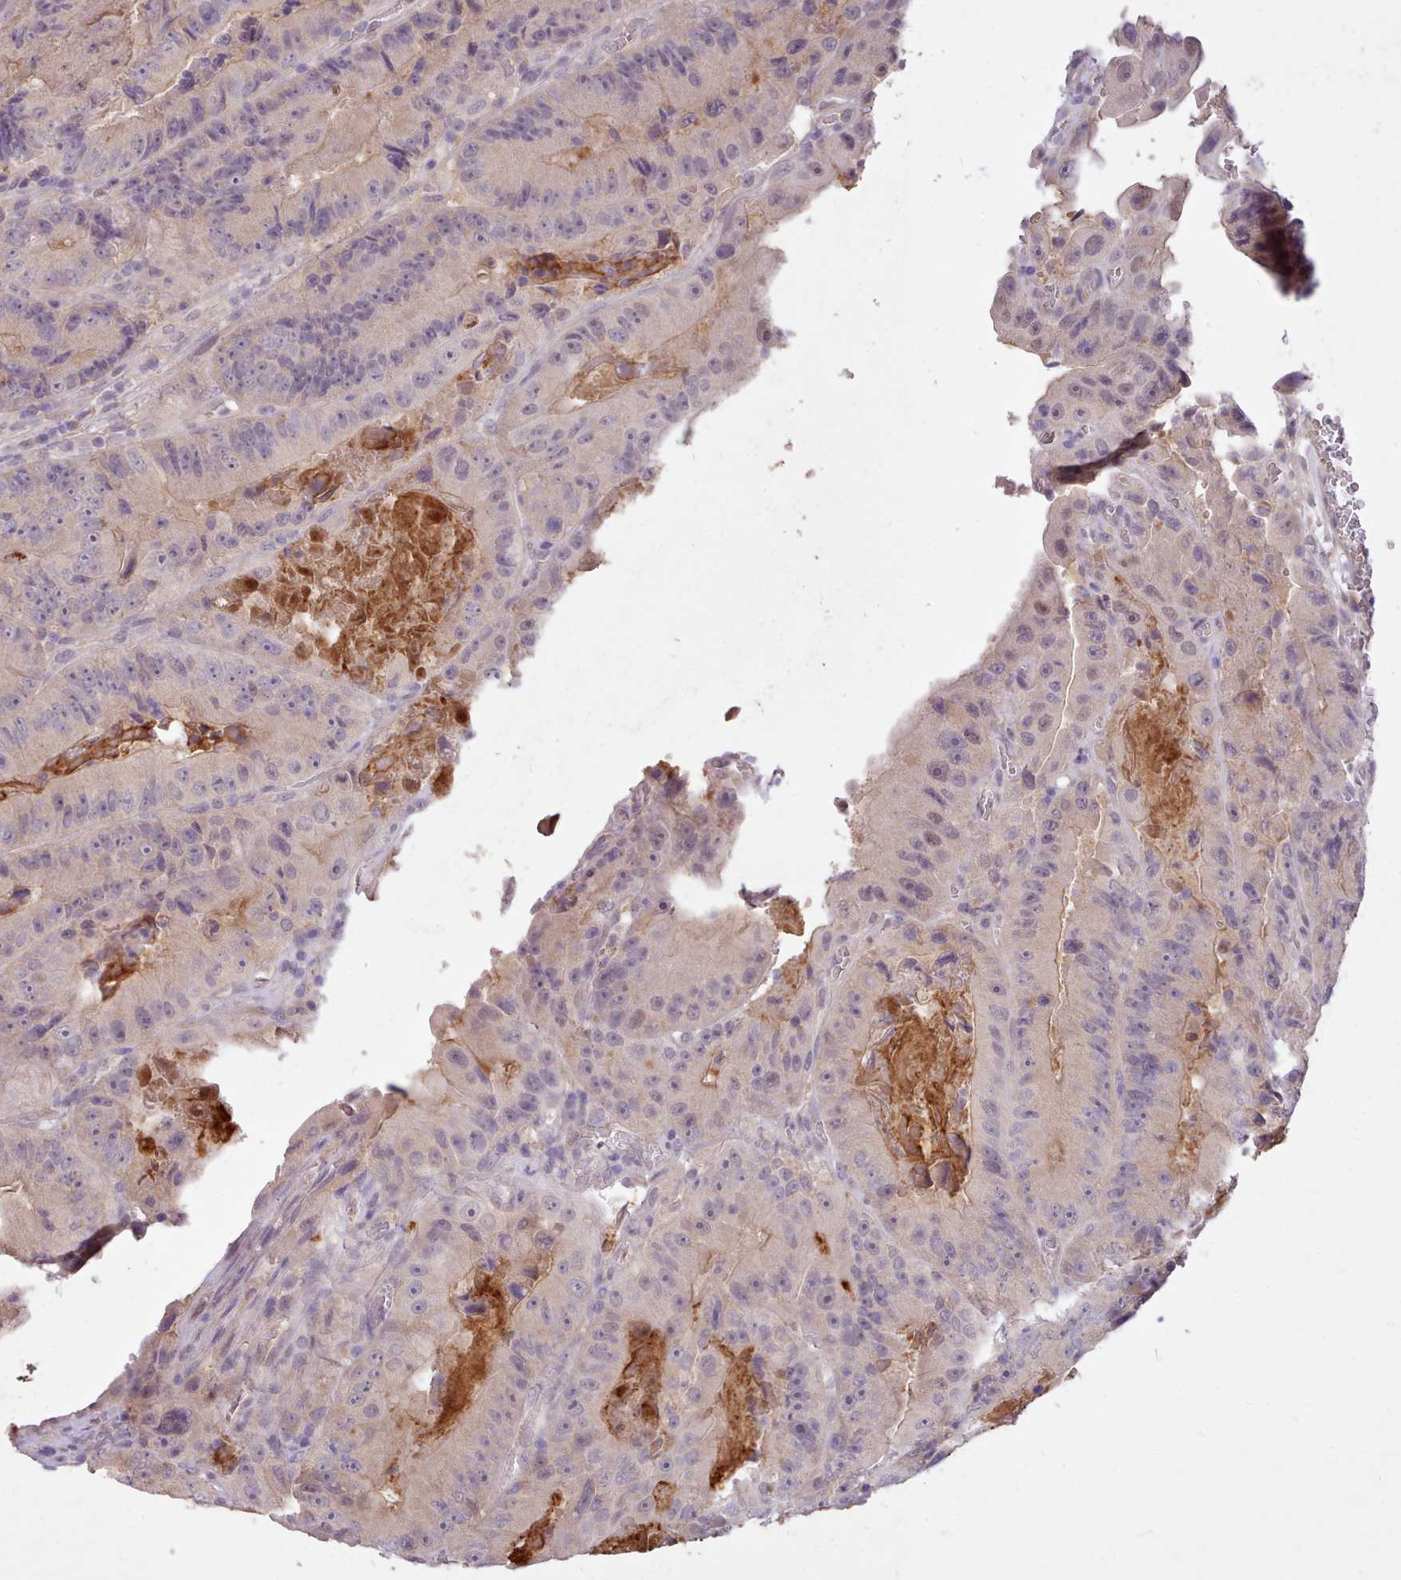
{"staining": {"intensity": "weak", "quantity": "<25%", "location": "cytoplasmic/membranous"}, "tissue": "colorectal cancer", "cell_type": "Tumor cells", "image_type": "cancer", "snomed": [{"axis": "morphology", "description": "Adenocarcinoma, NOS"}, {"axis": "topography", "description": "Colon"}], "caption": "This is an IHC micrograph of human colorectal cancer. There is no staining in tumor cells.", "gene": "ZNF607", "patient": {"sex": "female", "age": 86}}